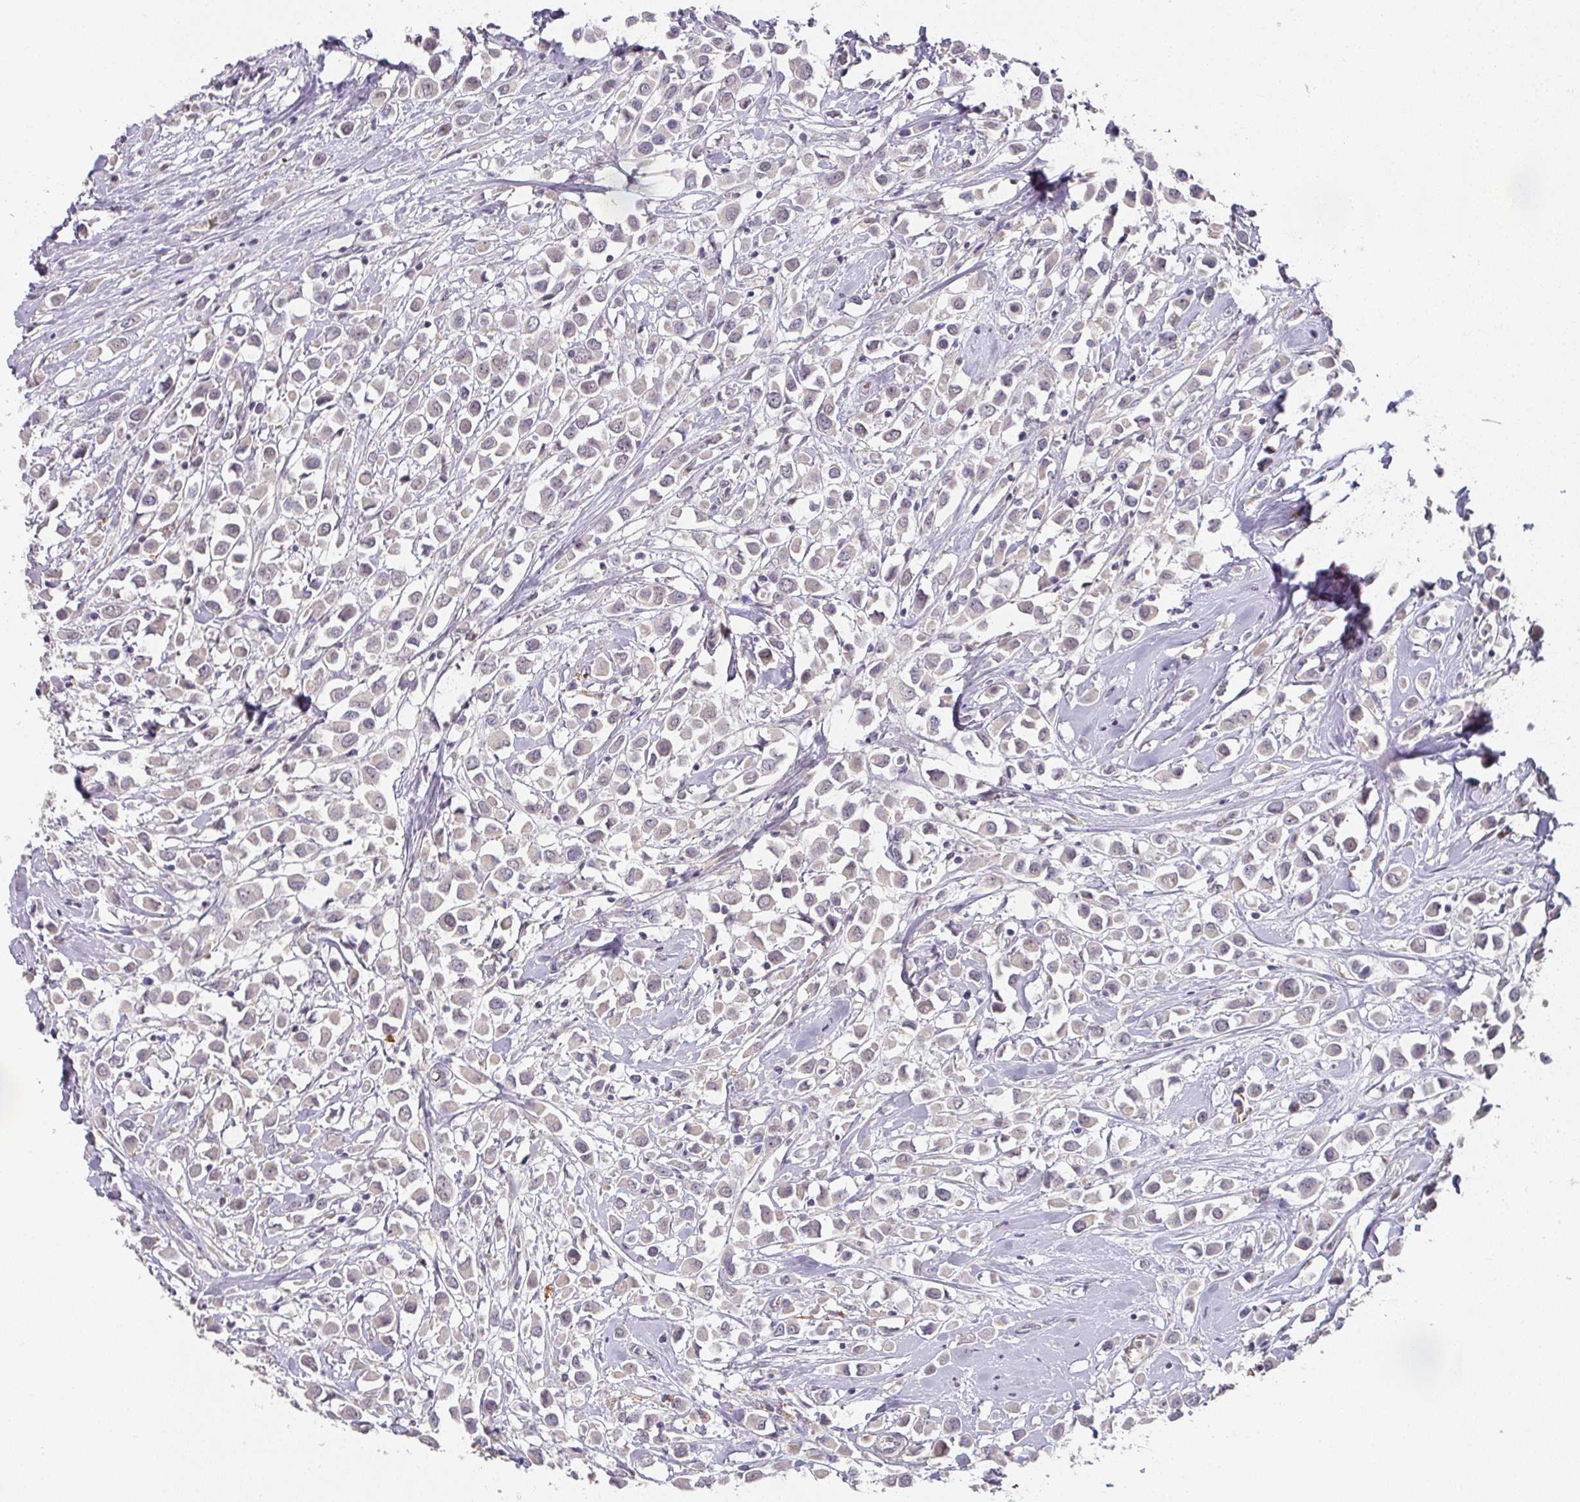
{"staining": {"intensity": "negative", "quantity": "none", "location": "none"}, "tissue": "breast cancer", "cell_type": "Tumor cells", "image_type": "cancer", "snomed": [{"axis": "morphology", "description": "Duct carcinoma"}, {"axis": "topography", "description": "Breast"}], "caption": "This is a micrograph of immunohistochemistry (IHC) staining of breast cancer (invasive ductal carcinoma), which shows no staining in tumor cells.", "gene": "FOXN4", "patient": {"sex": "female", "age": 61}}